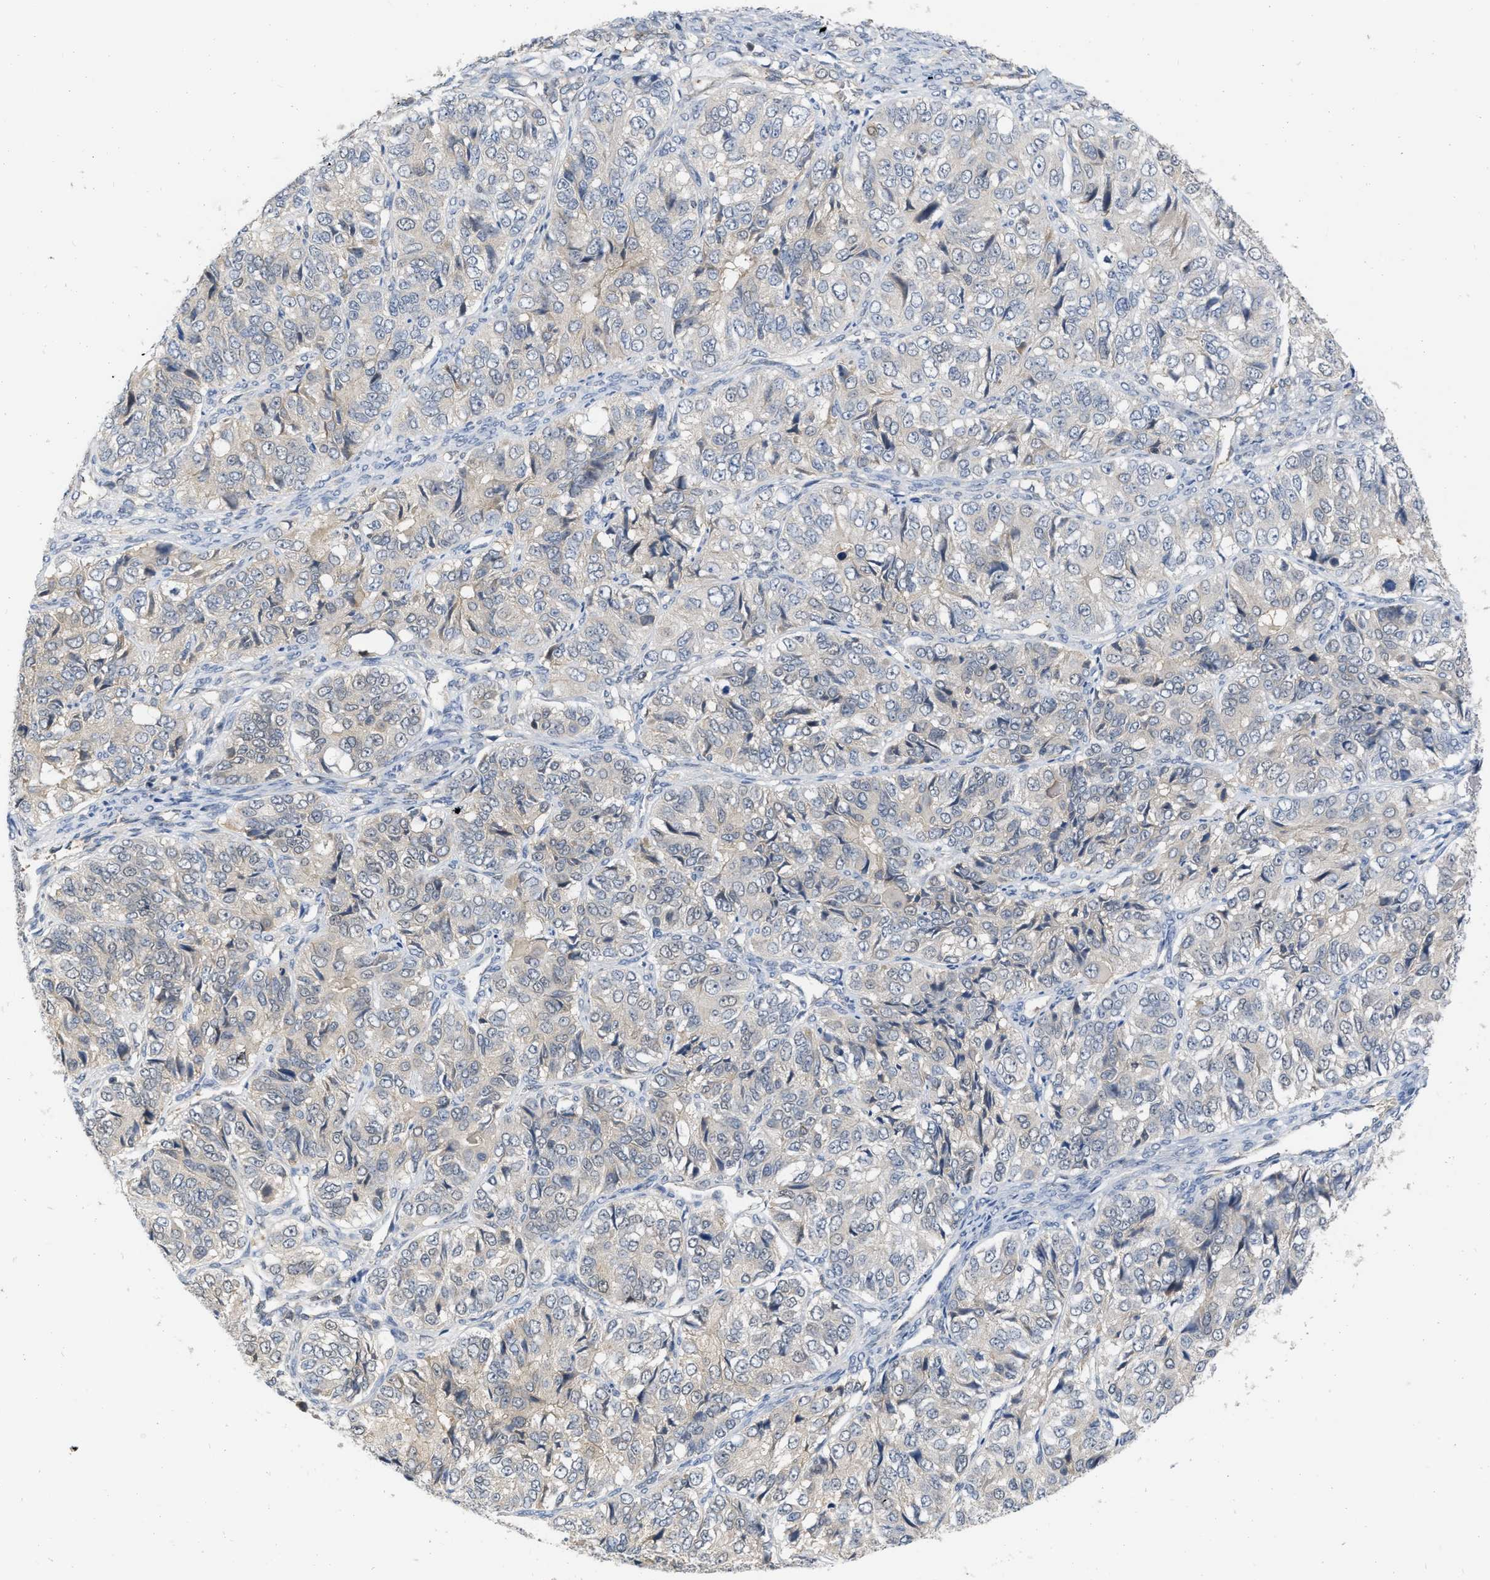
{"staining": {"intensity": "negative", "quantity": "none", "location": "none"}, "tissue": "ovarian cancer", "cell_type": "Tumor cells", "image_type": "cancer", "snomed": [{"axis": "morphology", "description": "Carcinoma, endometroid"}, {"axis": "topography", "description": "Ovary"}], "caption": "This is an IHC micrograph of ovarian endometroid carcinoma. There is no staining in tumor cells.", "gene": "NAPEPLD", "patient": {"sex": "female", "age": 51}}